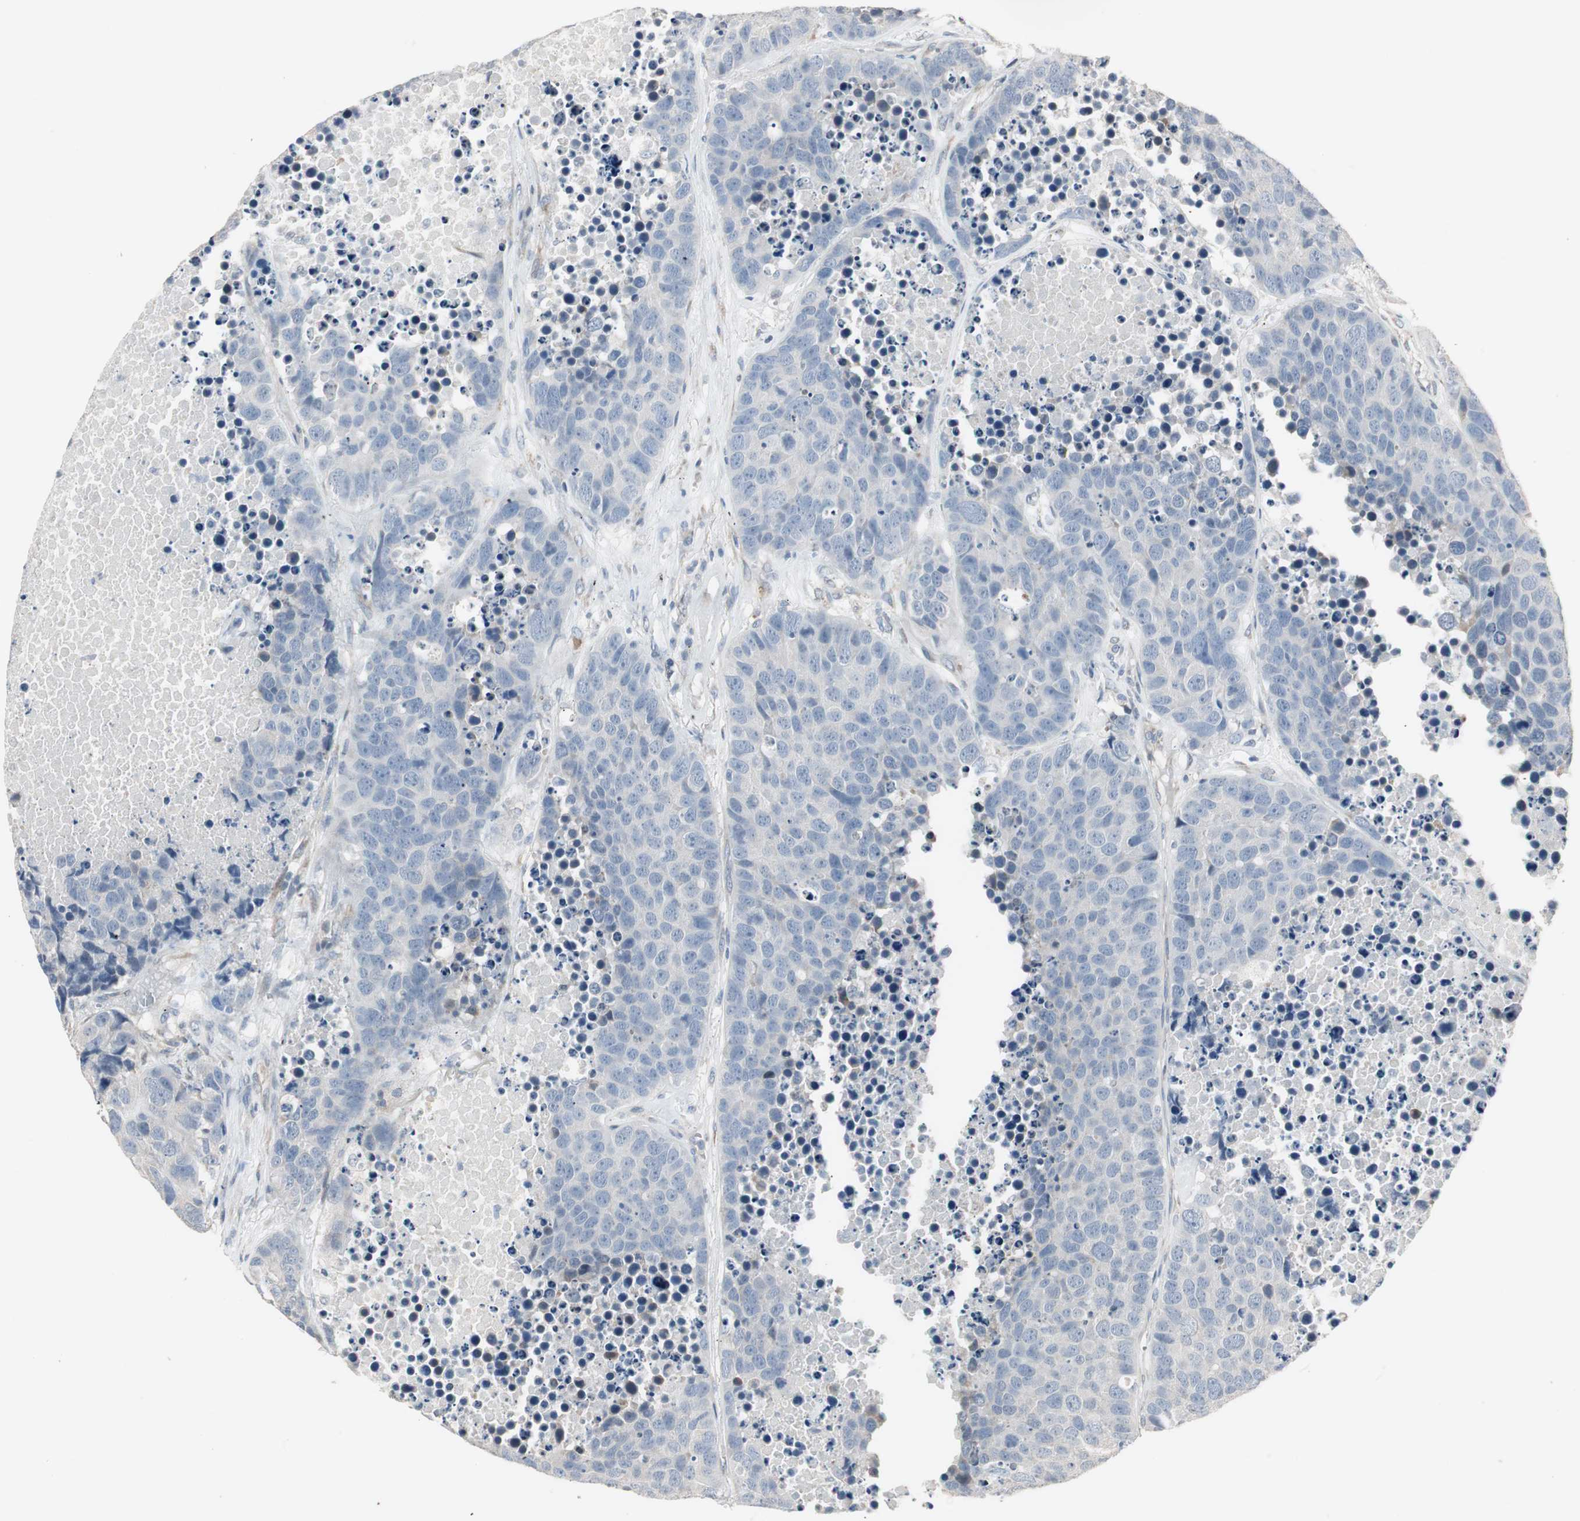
{"staining": {"intensity": "negative", "quantity": "none", "location": "none"}, "tissue": "carcinoid", "cell_type": "Tumor cells", "image_type": "cancer", "snomed": [{"axis": "morphology", "description": "Carcinoid, malignant, NOS"}, {"axis": "topography", "description": "Lung"}], "caption": "Tumor cells show no significant positivity in carcinoid.", "gene": "PDZK1", "patient": {"sex": "male", "age": 60}}